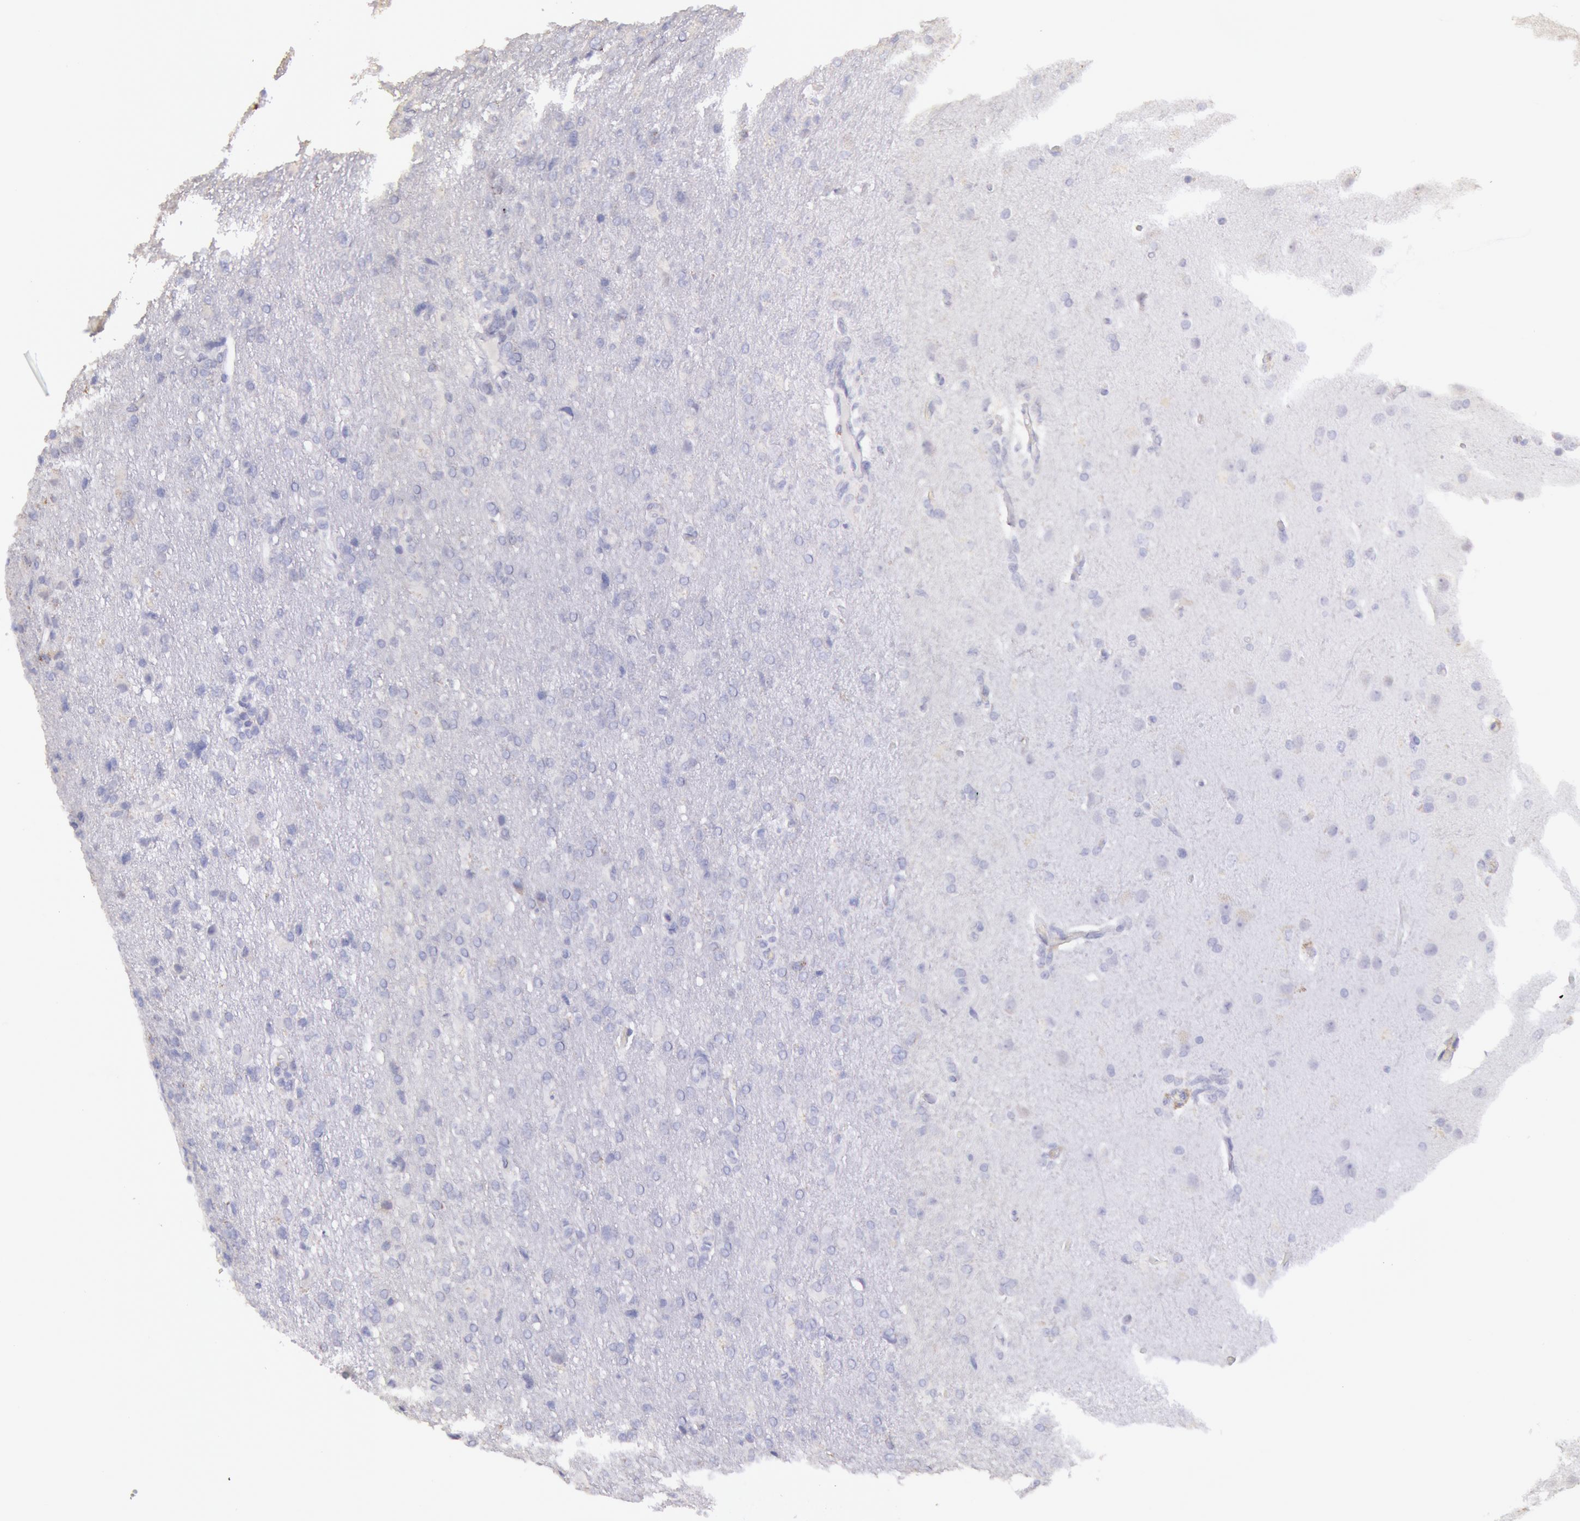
{"staining": {"intensity": "negative", "quantity": "none", "location": "none"}, "tissue": "glioma", "cell_type": "Tumor cells", "image_type": "cancer", "snomed": [{"axis": "morphology", "description": "Glioma, malignant, High grade"}, {"axis": "topography", "description": "Brain"}], "caption": "DAB (3,3'-diaminobenzidine) immunohistochemical staining of malignant glioma (high-grade) exhibits no significant expression in tumor cells.", "gene": "FRMD6", "patient": {"sex": "male", "age": 68}}